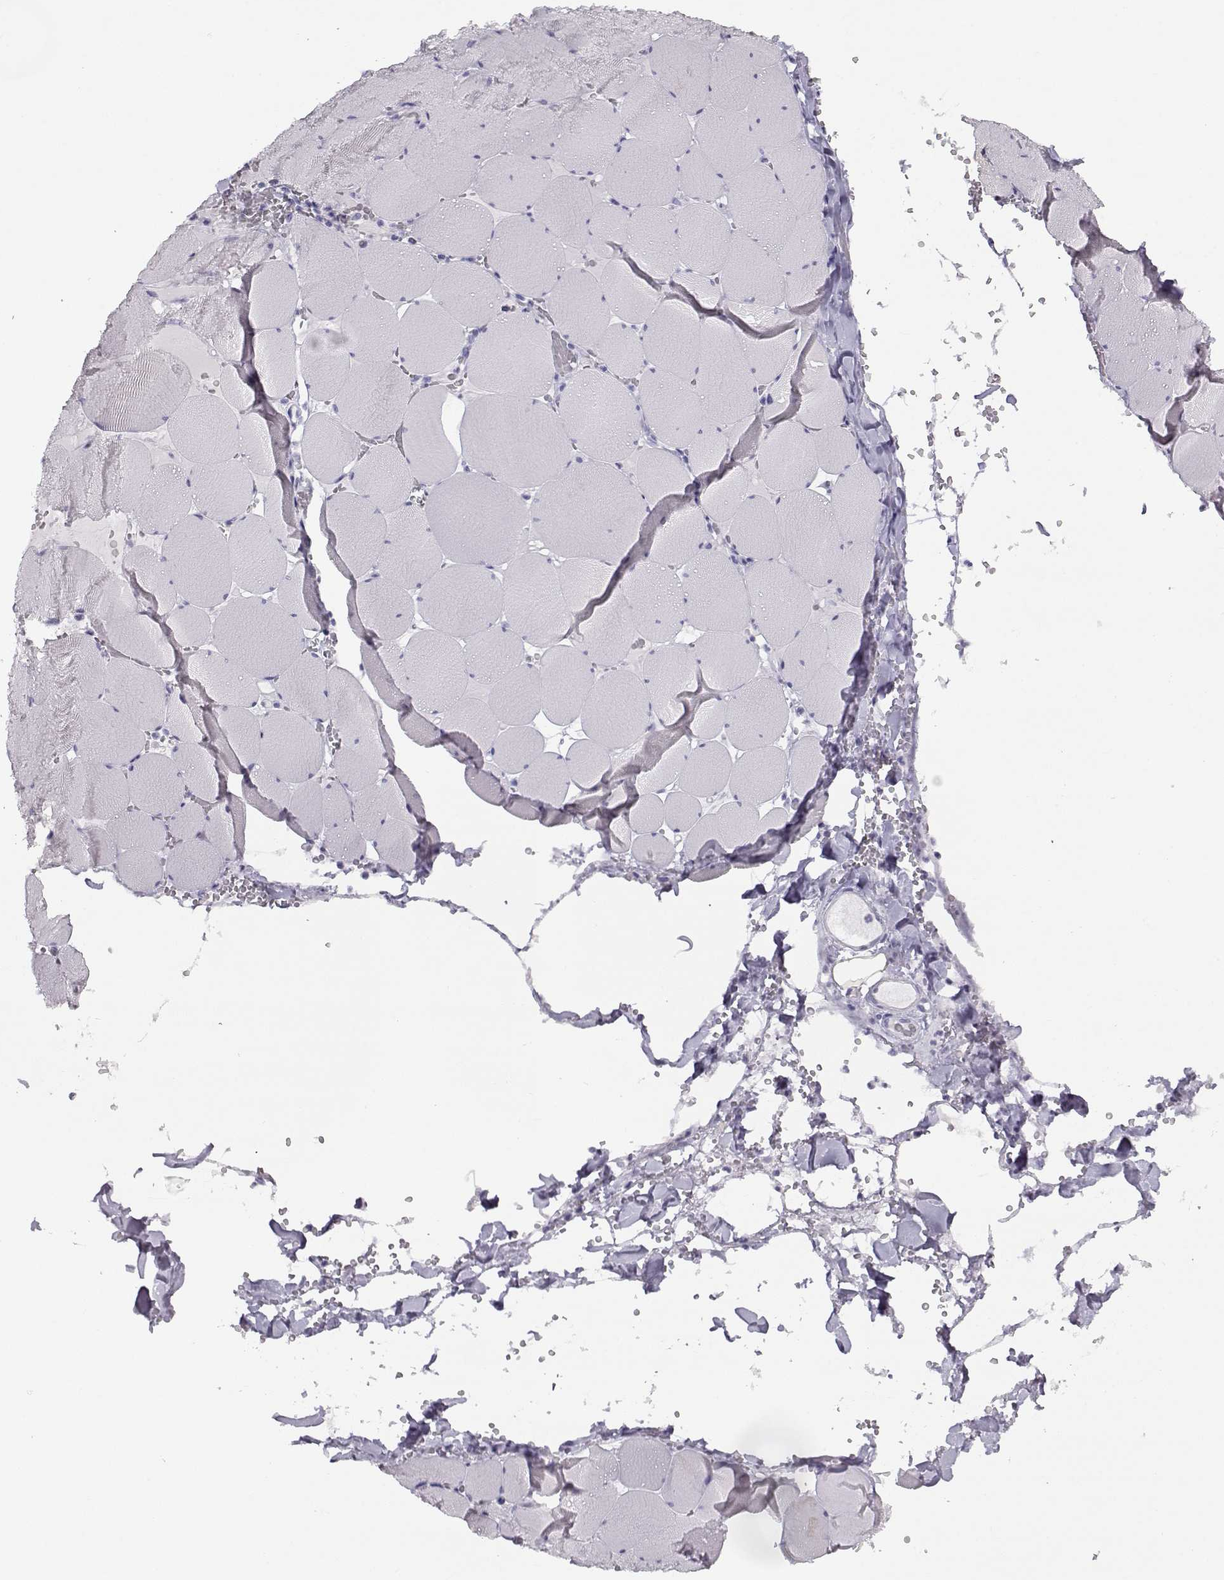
{"staining": {"intensity": "negative", "quantity": "none", "location": "none"}, "tissue": "skeletal muscle", "cell_type": "Myocytes", "image_type": "normal", "snomed": [{"axis": "morphology", "description": "Normal tissue, NOS"}, {"axis": "morphology", "description": "Malignant melanoma, Metastatic site"}, {"axis": "topography", "description": "Skeletal muscle"}], "caption": "High power microscopy histopathology image of an immunohistochemistry (IHC) photomicrograph of normal skeletal muscle, revealing no significant expression in myocytes.", "gene": "RHOXF2B", "patient": {"sex": "male", "age": 50}}